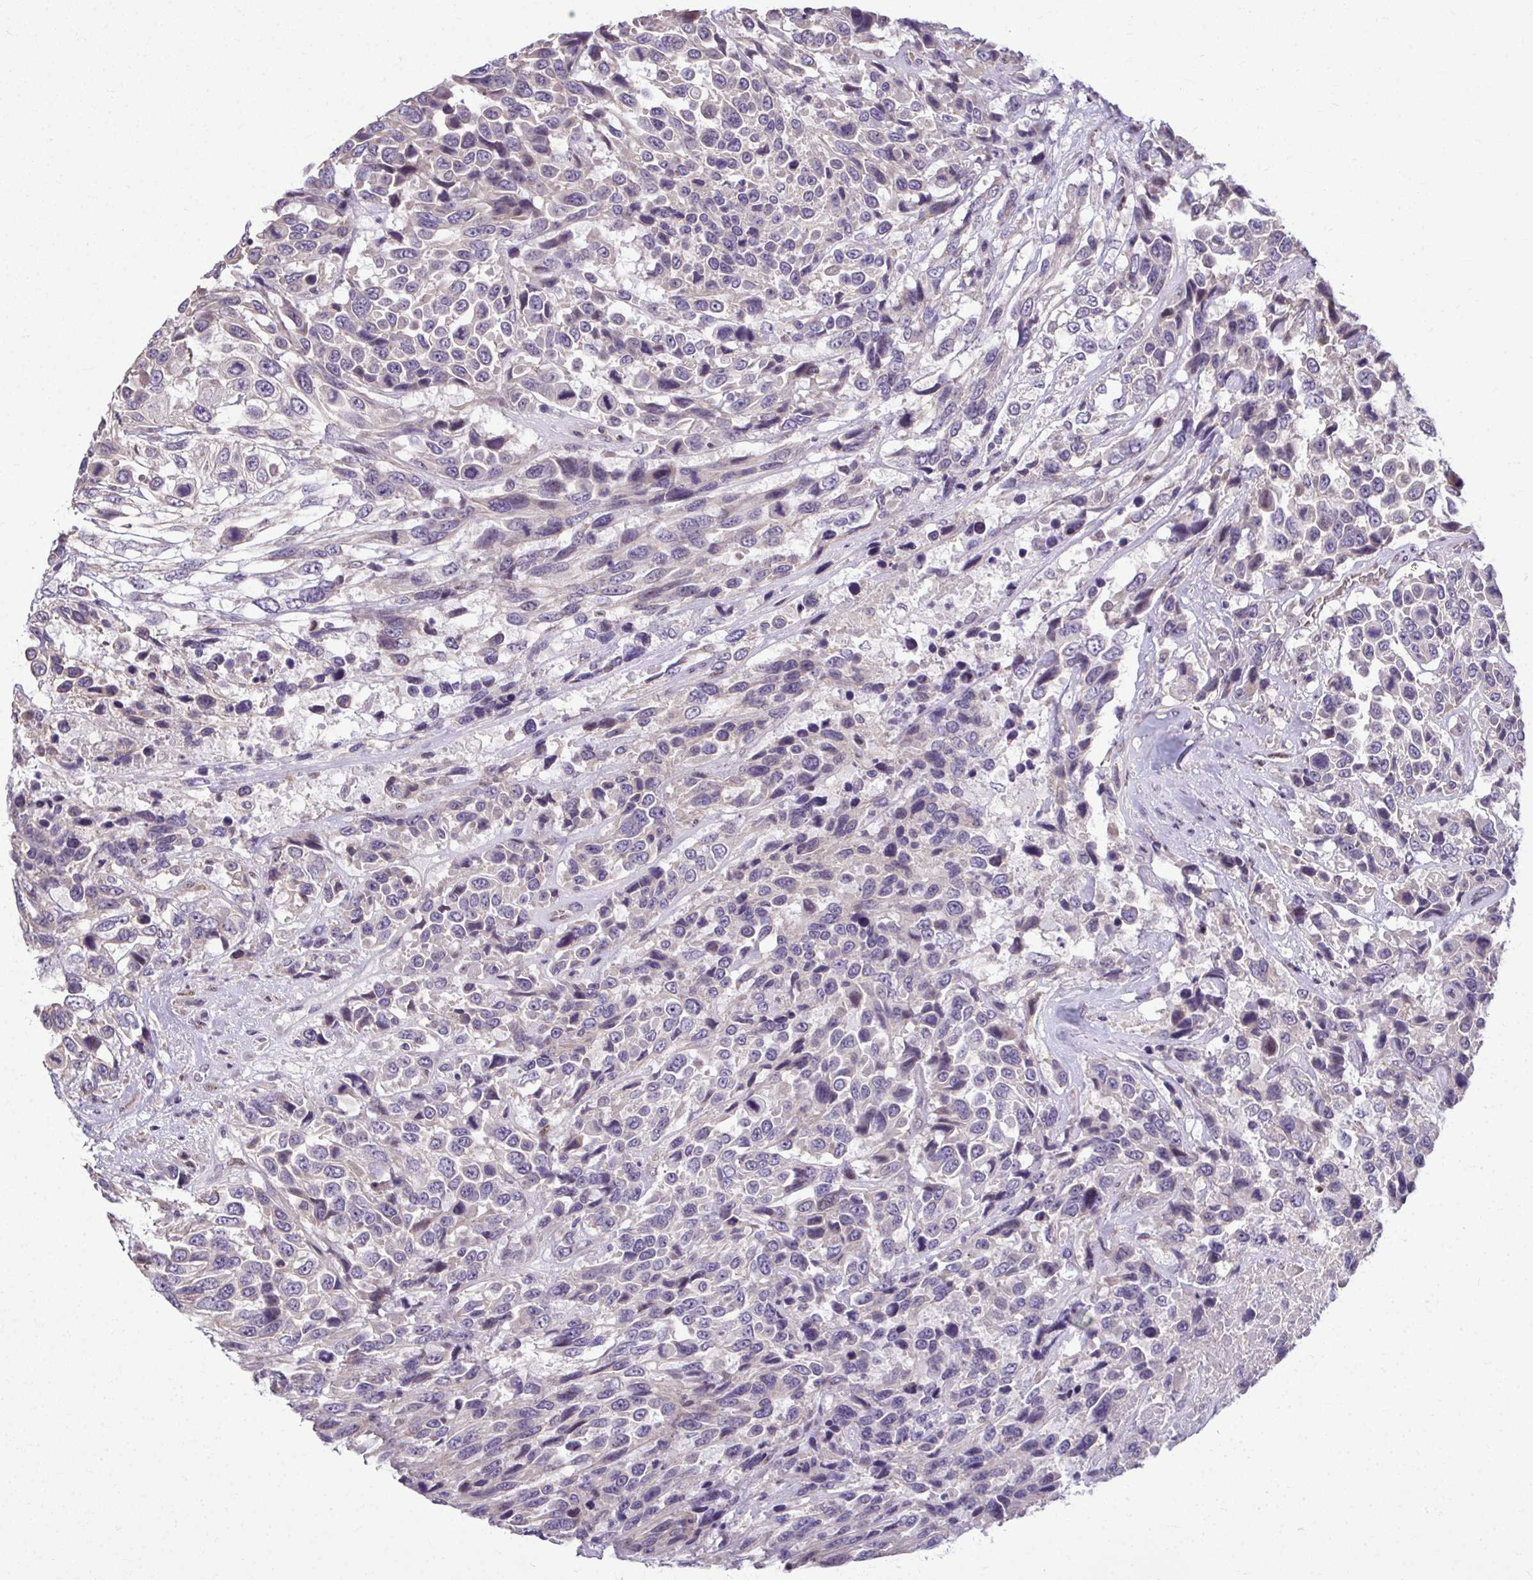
{"staining": {"intensity": "negative", "quantity": "none", "location": "none"}, "tissue": "urothelial cancer", "cell_type": "Tumor cells", "image_type": "cancer", "snomed": [{"axis": "morphology", "description": "Urothelial carcinoma, High grade"}, {"axis": "topography", "description": "Urinary bladder"}], "caption": "IHC of urothelial cancer demonstrates no expression in tumor cells. (Immunohistochemistry, brightfield microscopy, high magnification).", "gene": "ODF1", "patient": {"sex": "female", "age": 70}}